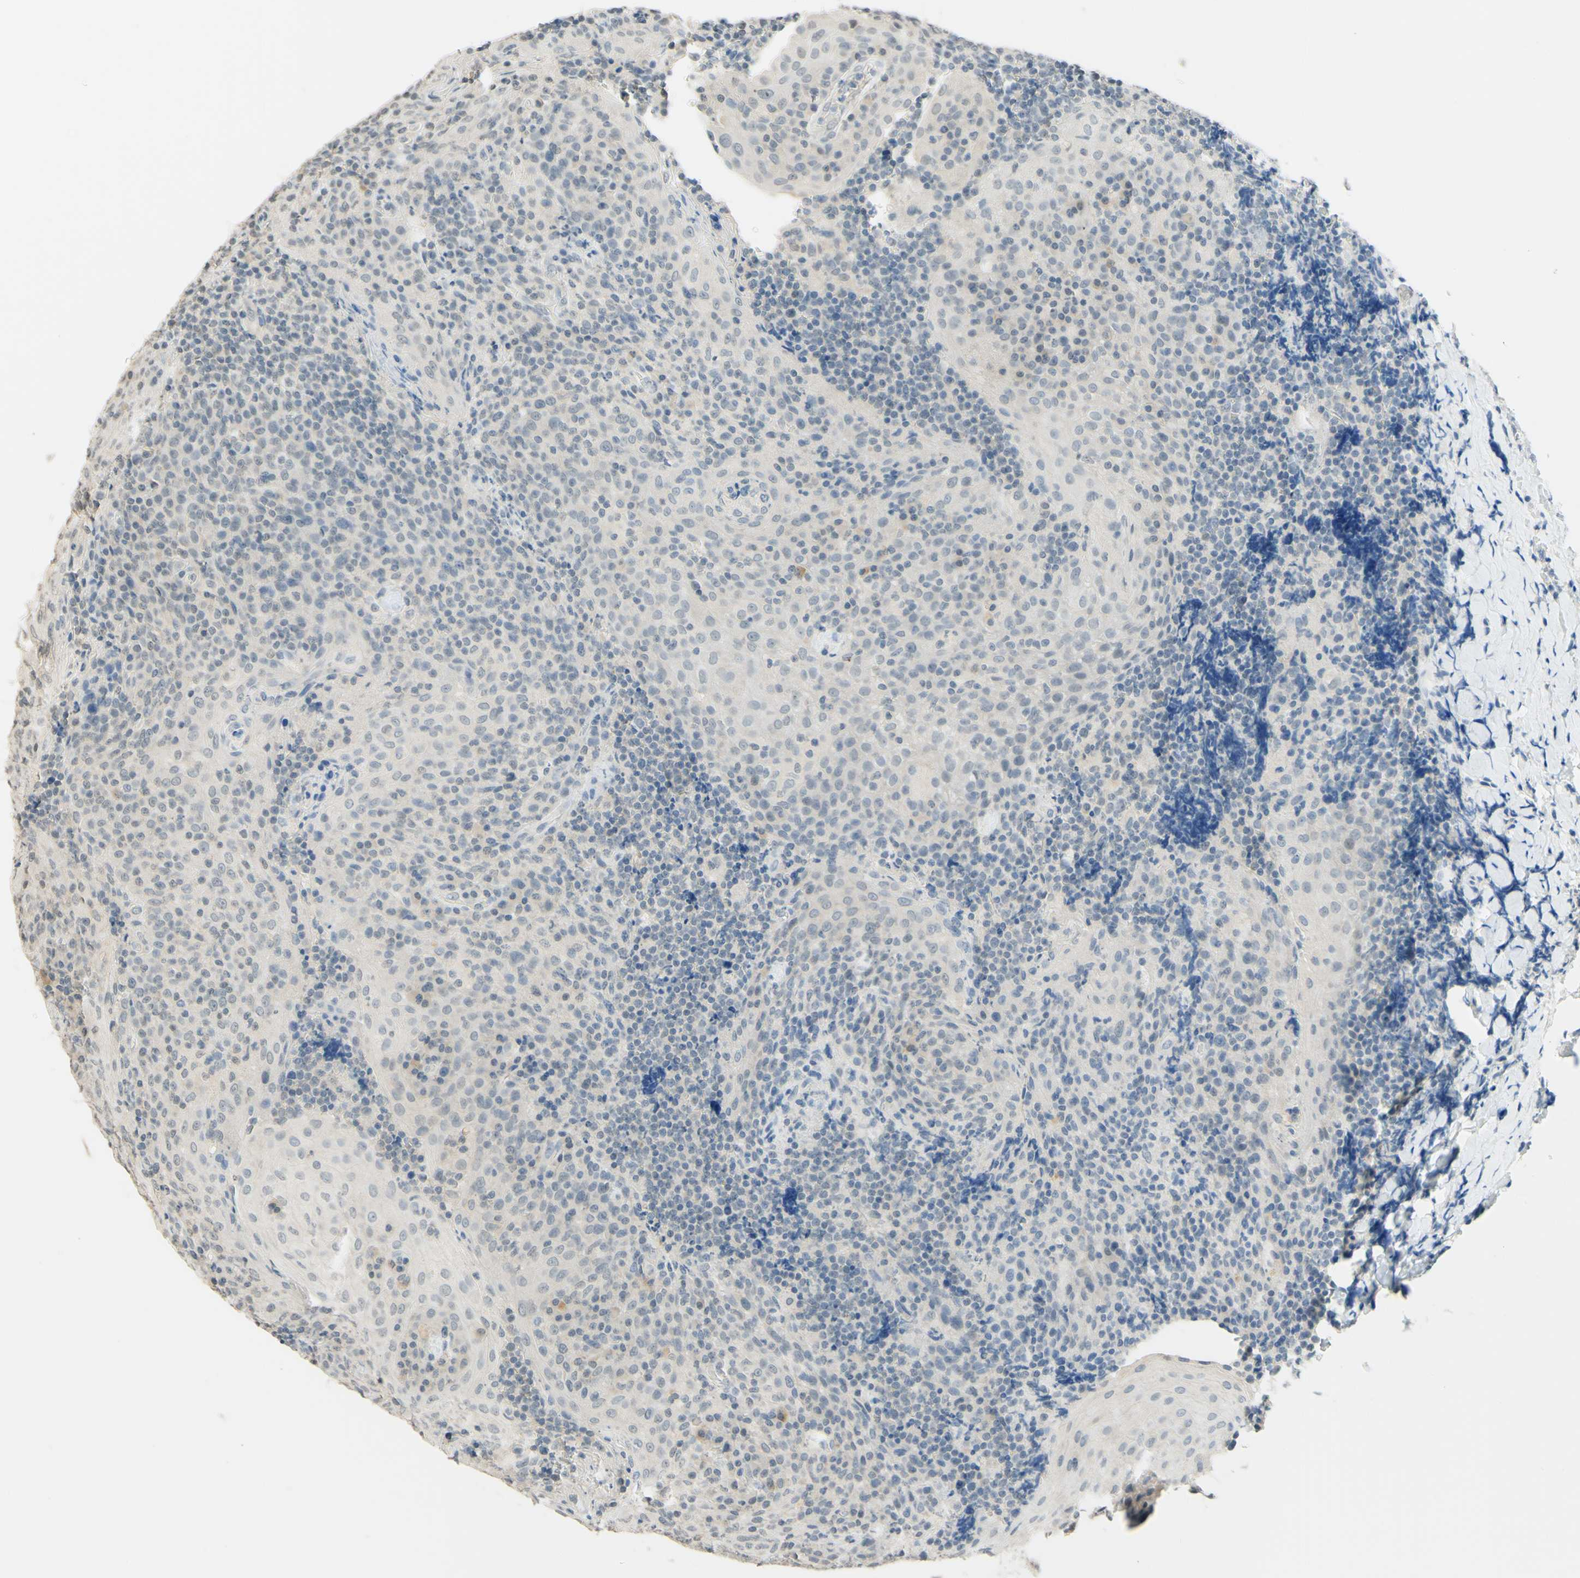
{"staining": {"intensity": "negative", "quantity": "none", "location": "none"}, "tissue": "tonsil", "cell_type": "Germinal center cells", "image_type": "normal", "snomed": [{"axis": "morphology", "description": "Normal tissue, NOS"}, {"axis": "topography", "description": "Tonsil"}], "caption": "Germinal center cells are negative for brown protein staining in normal tonsil. (Stains: DAB immunohistochemistry with hematoxylin counter stain, Microscopy: brightfield microscopy at high magnification).", "gene": "MAG", "patient": {"sex": "male", "age": 17}}